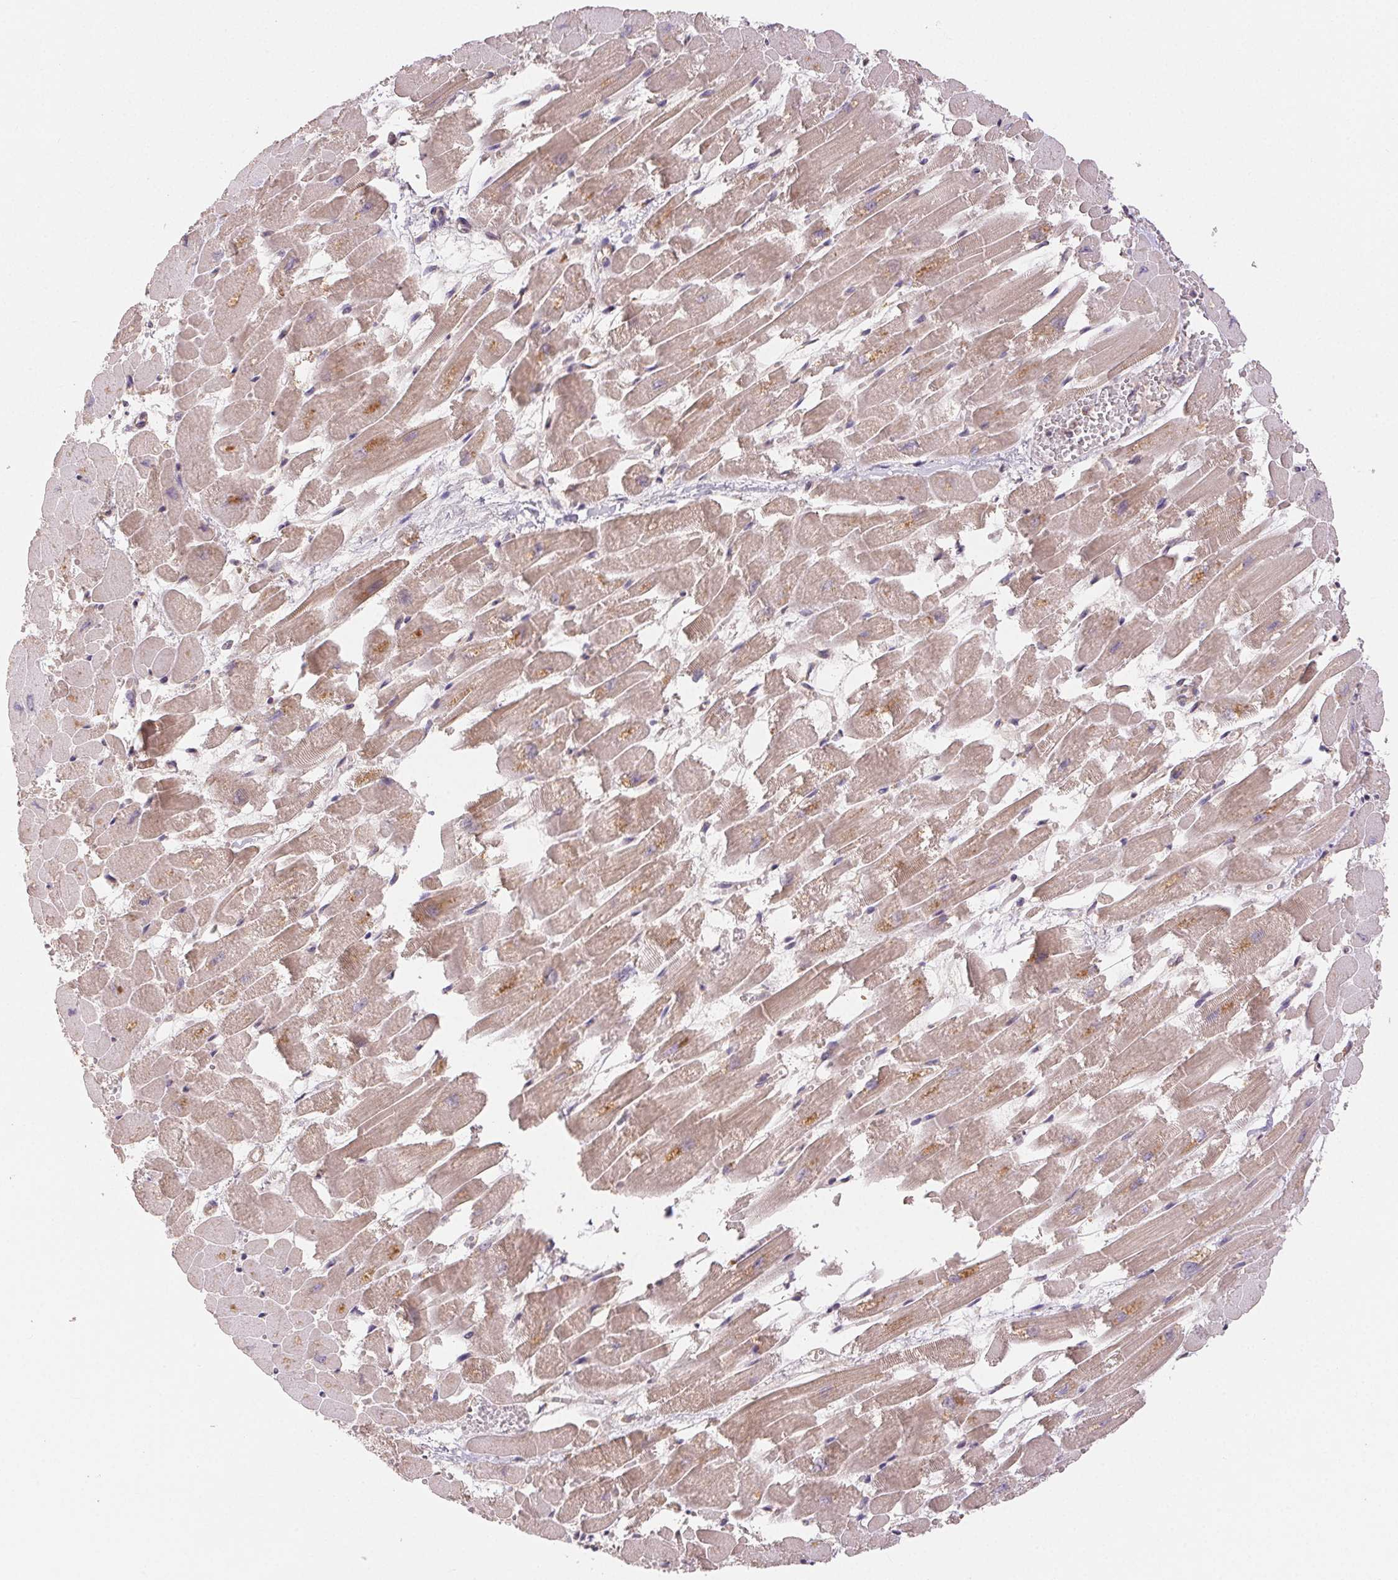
{"staining": {"intensity": "weak", "quantity": "25%-75%", "location": "cytoplasmic/membranous"}, "tissue": "heart muscle", "cell_type": "Cardiomyocytes", "image_type": "normal", "snomed": [{"axis": "morphology", "description": "Normal tissue, NOS"}, {"axis": "topography", "description": "Heart"}], "caption": "IHC of benign human heart muscle exhibits low levels of weak cytoplasmic/membranous expression in approximately 25%-75% of cardiomyocytes. (Stains: DAB in brown, nuclei in blue, Microscopy: brightfield microscopy at high magnification).", "gene": "MAPKAPK2", "patient": {"sex": "female", "age": 52}}